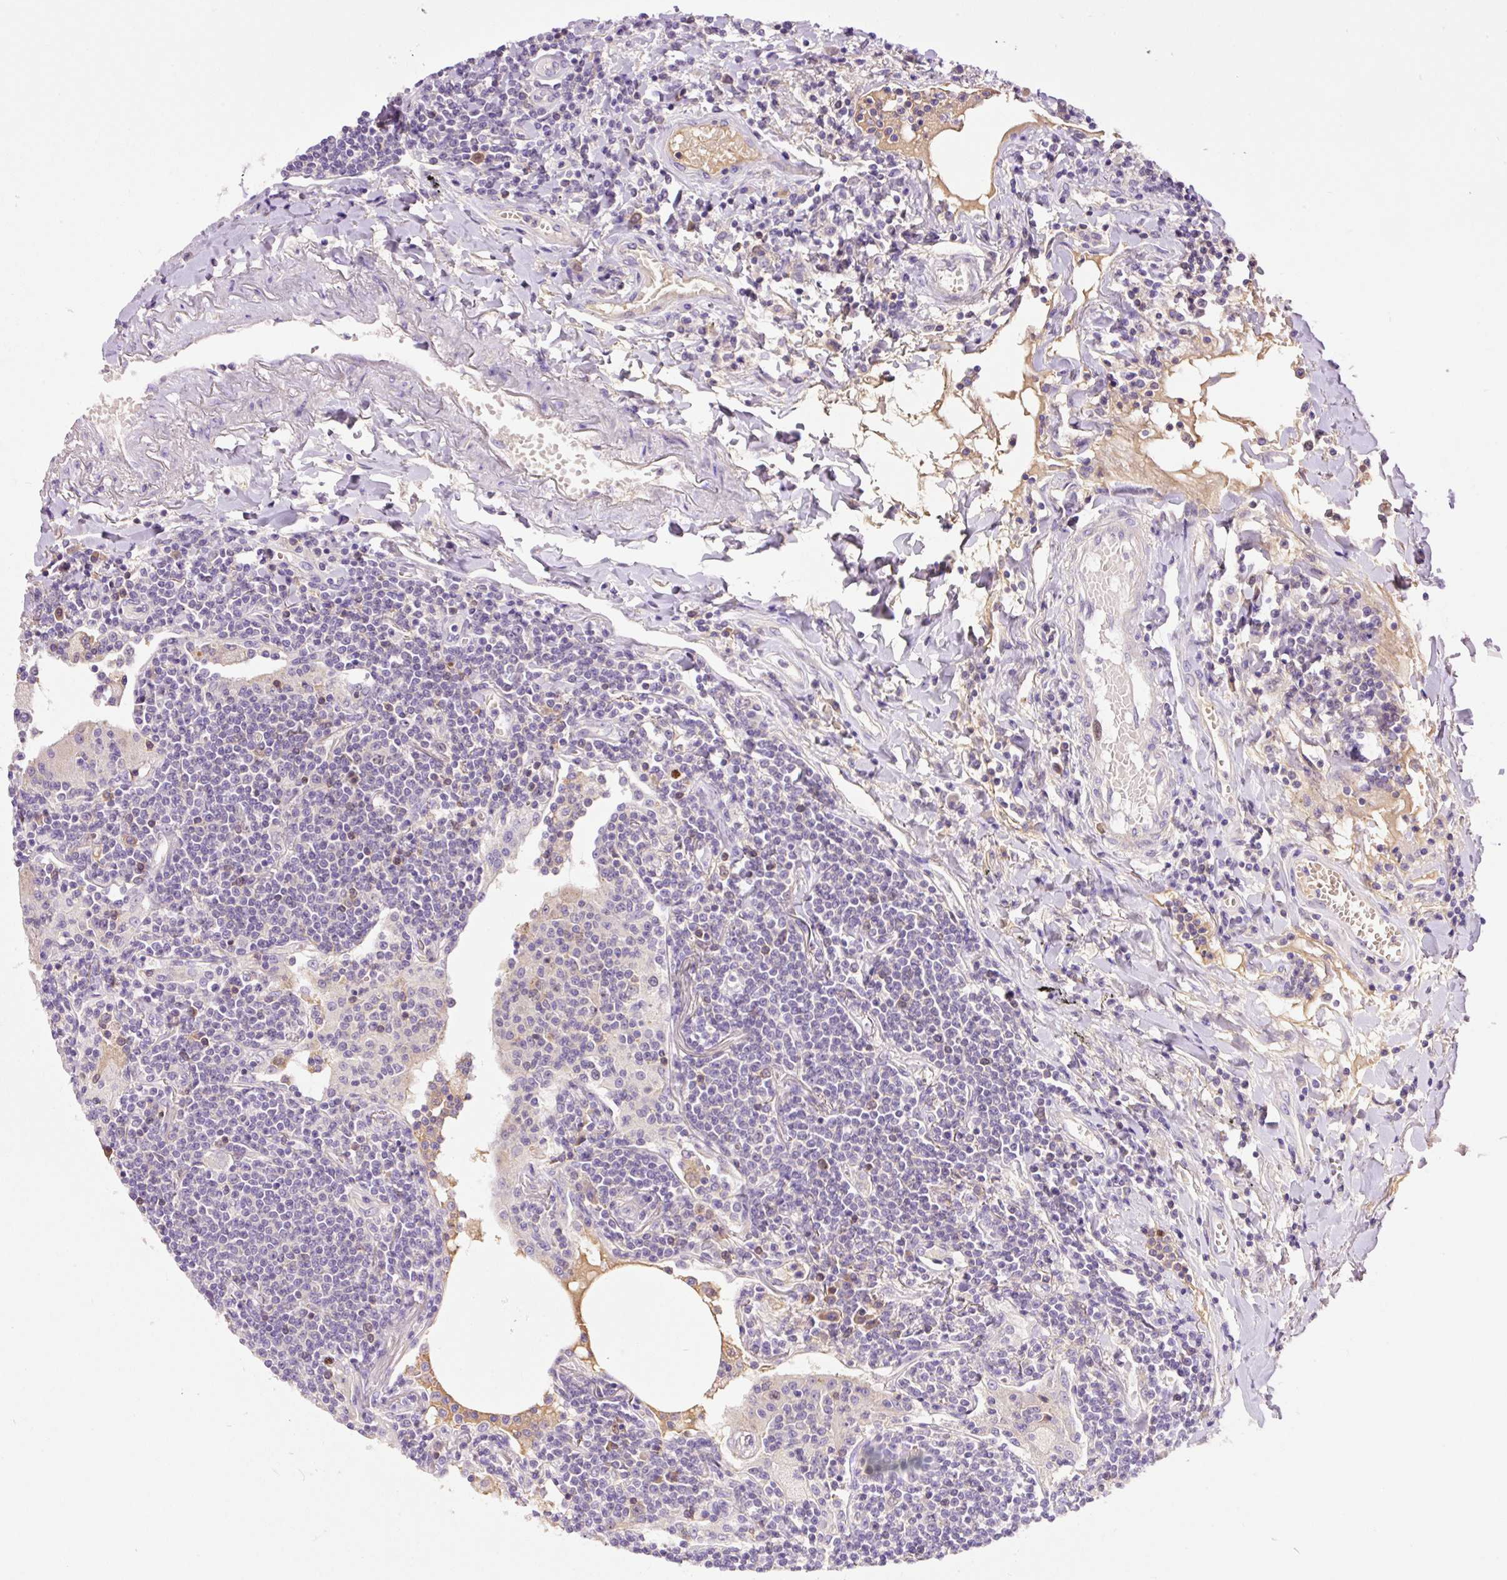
{"staining": {"intensity": "negative", "quantity": "none", "location": "none"}, "tissue": "lymphoma", "cell_type": "Tumor cells", "image_type": "cancer", "snomed": [{"axis": "morphology", "description": "Malignant lymphoma, non-Hodgkin's type, Low grade"}, {"axis": "topography", "description": "Lung"}], "caption": "Tumor cells show no significant protein staining in lymphoma.", "gene": "DPPA4", "patient": {"sex": "female", "age": 71}}